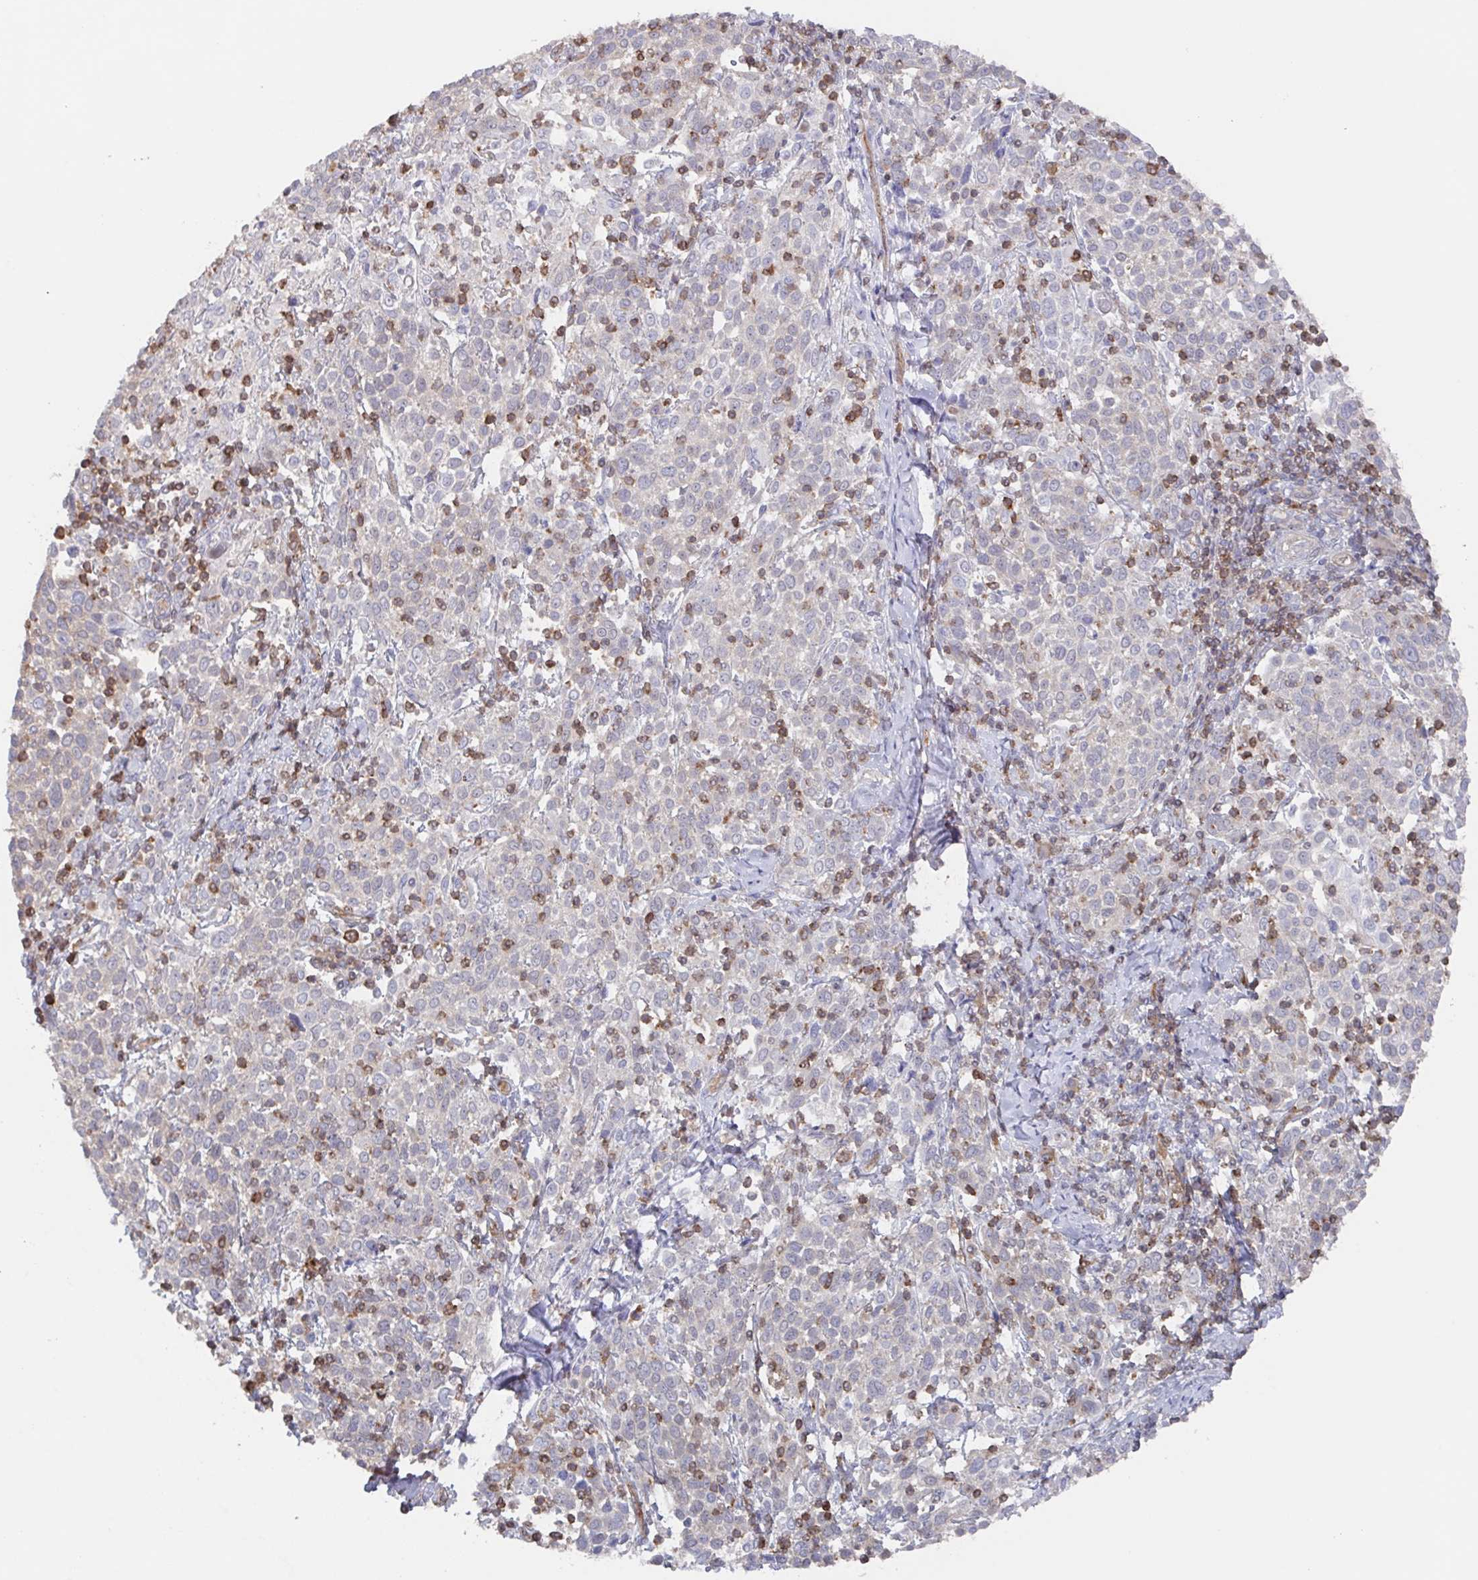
{"staining": {"intensity": "negative", "quantity": "none", "location": "none"}, "tissue": "cervical cancer", "cell_type": "Tumor cells", "image_type": "cancer", "snomed": [{"axis": "morphology", "description": "Squamous cell carcinoma, NOS"}, {"axis": "topography", "description": "Cervix"}], "caption": "Cervical squamous cell carcinoma was stained to show a protein in brown. There is no significant positivity in tumor cells.", "gene": "AGFG2", "patient": {"sex": "female", "age": 61}}